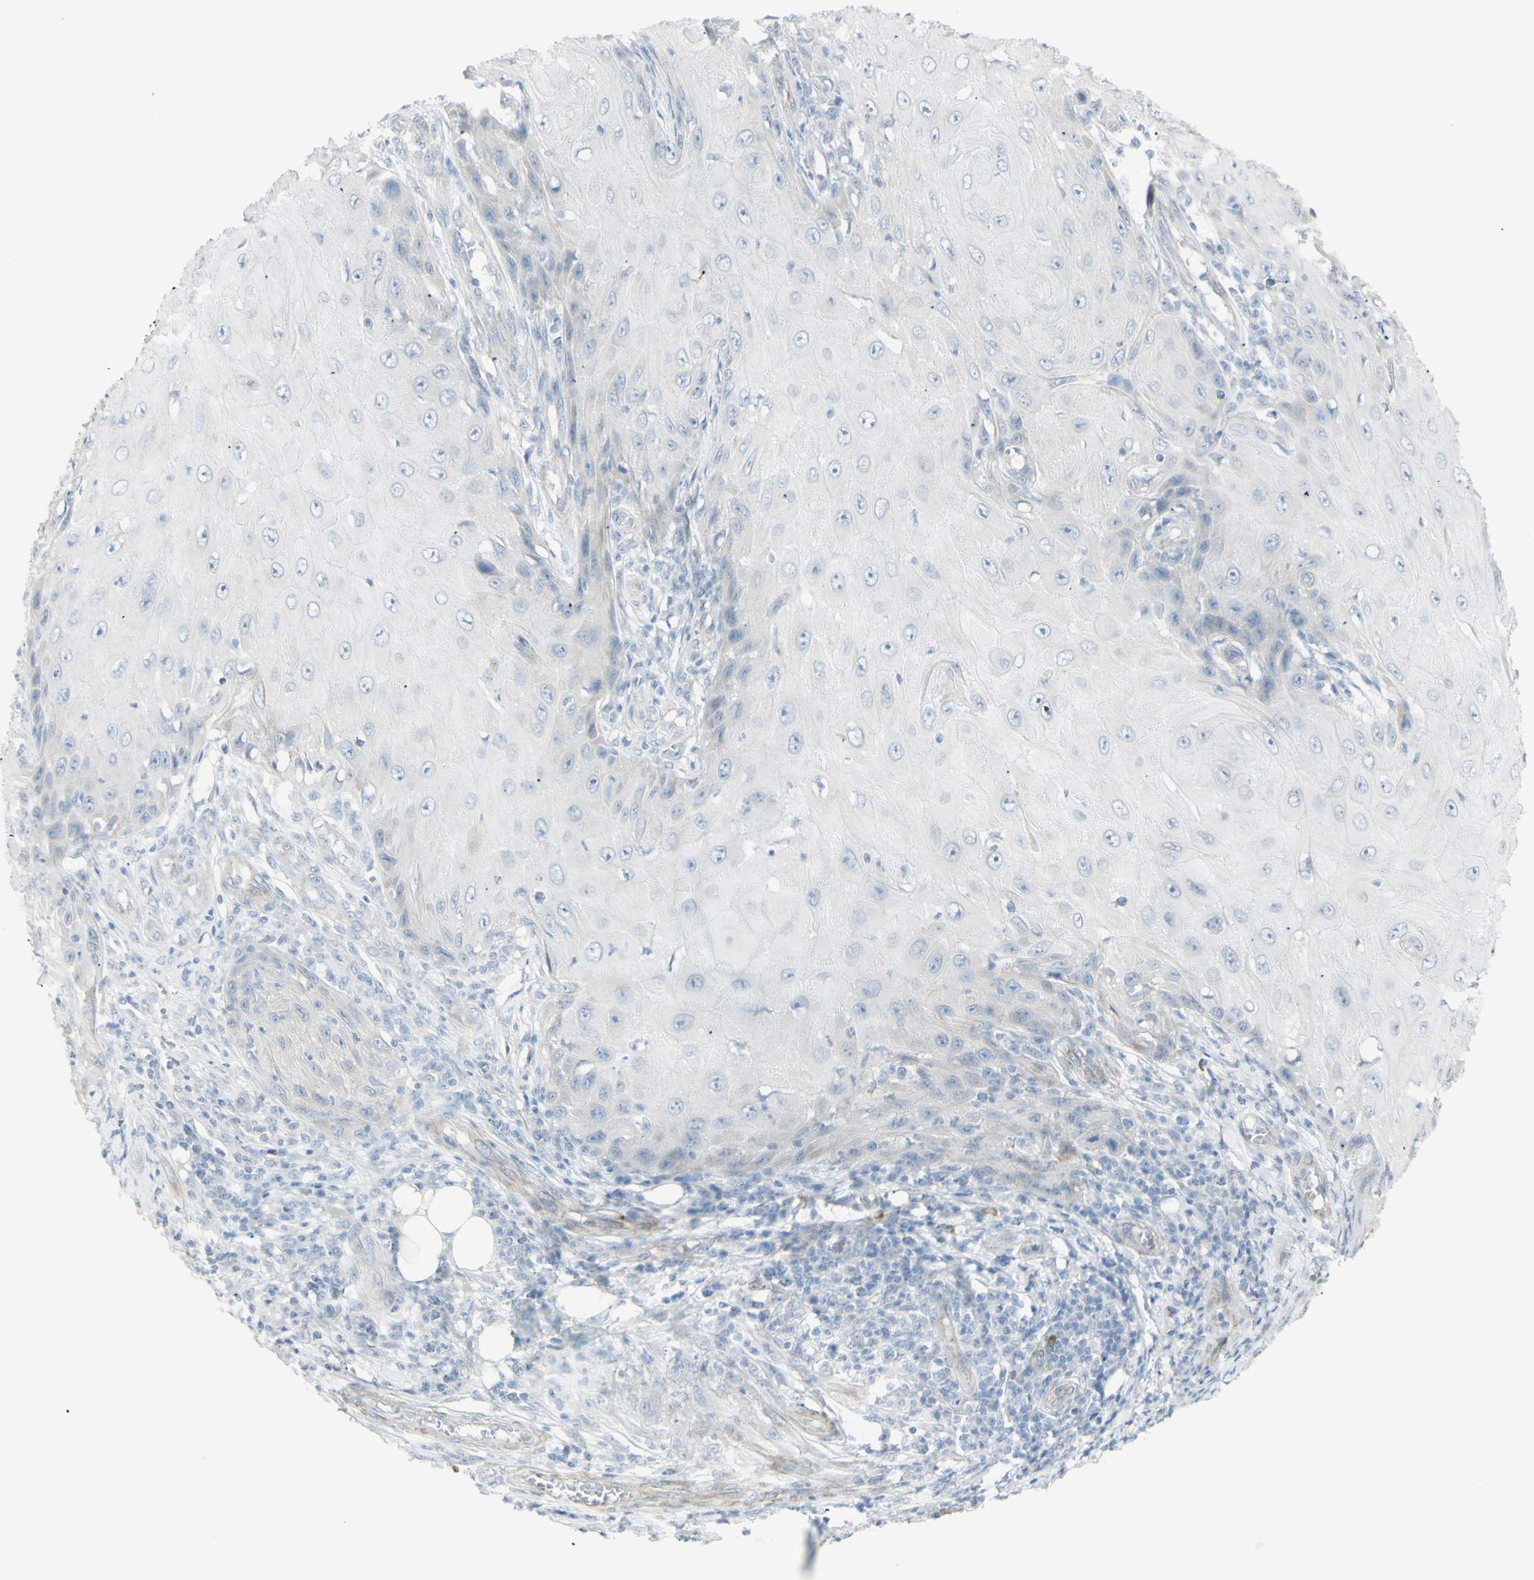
{"staining": {"intensity": "negative", "quantity": "none", "location": "none"}, "tissue": "skin cancer", "cell_type": "Tumor cells", "image_type": "cancer", "snomed": [{"axis": "morphology", "description": "Squamous cell carcinoma, NOS"}, {"axis": "topography", "description": "Skin"}], "caption": "Human skin cancer stained for a protein using immunohistochemistry shows no expression in tumor cells.", "gene": "NDST4", "patient": {"sex": "female", "age": 73}}